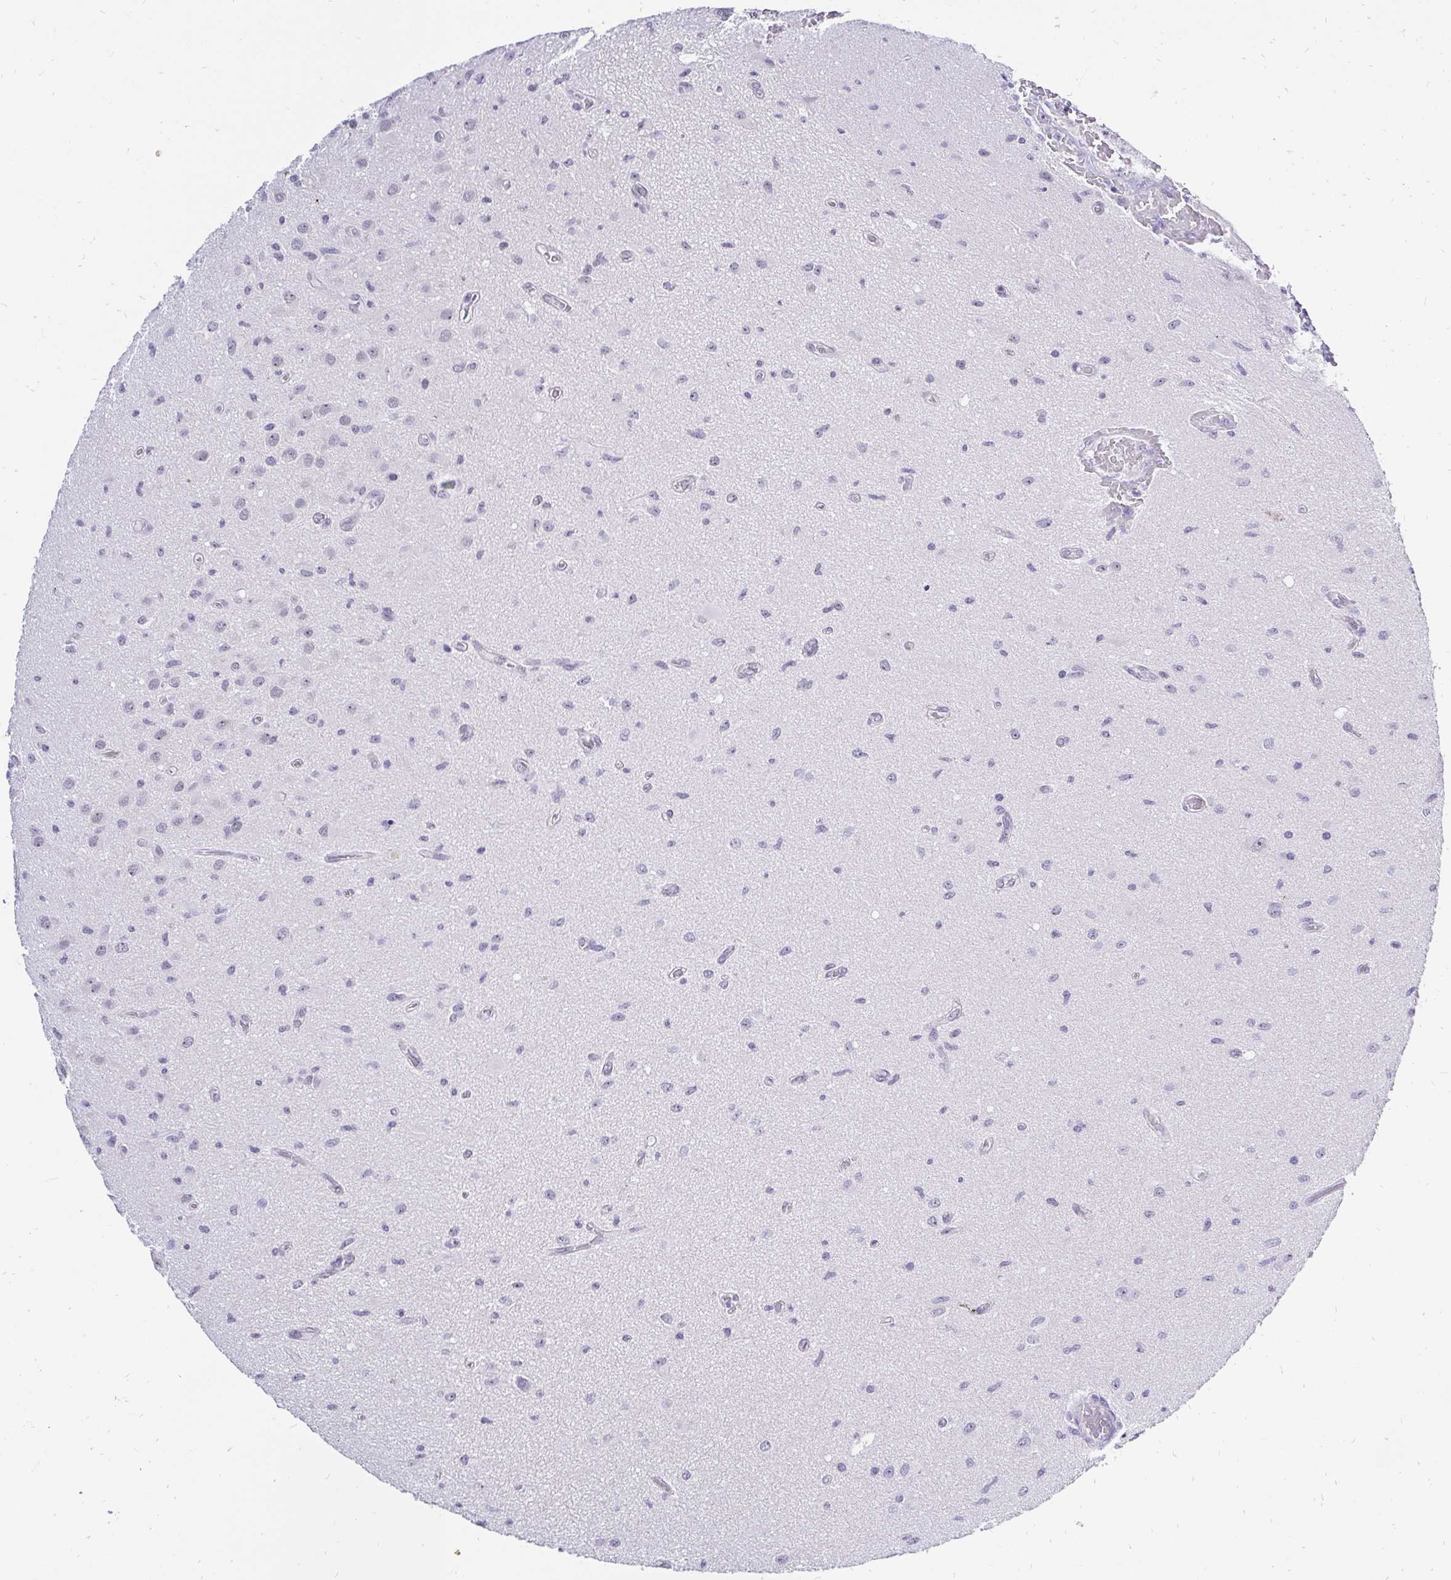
{"staining": {"intensity": "negative", "quantity": "none", "location": "none"}, "tissue": "glioma", "cell_type": "Tumor cells", "image_type": "cancer", "snomed": [{"axis": "morphology", "description": "Glioma, malignant, High grade"}, {"axis": "topography", "description": "Brain"}], "caption": "Immunohistochemical staining of human malignant high-grade glioma displays no significant staining in tumor cells.", "gene": "ZNF860", "patient": {"sex": "male", "age": 67}}